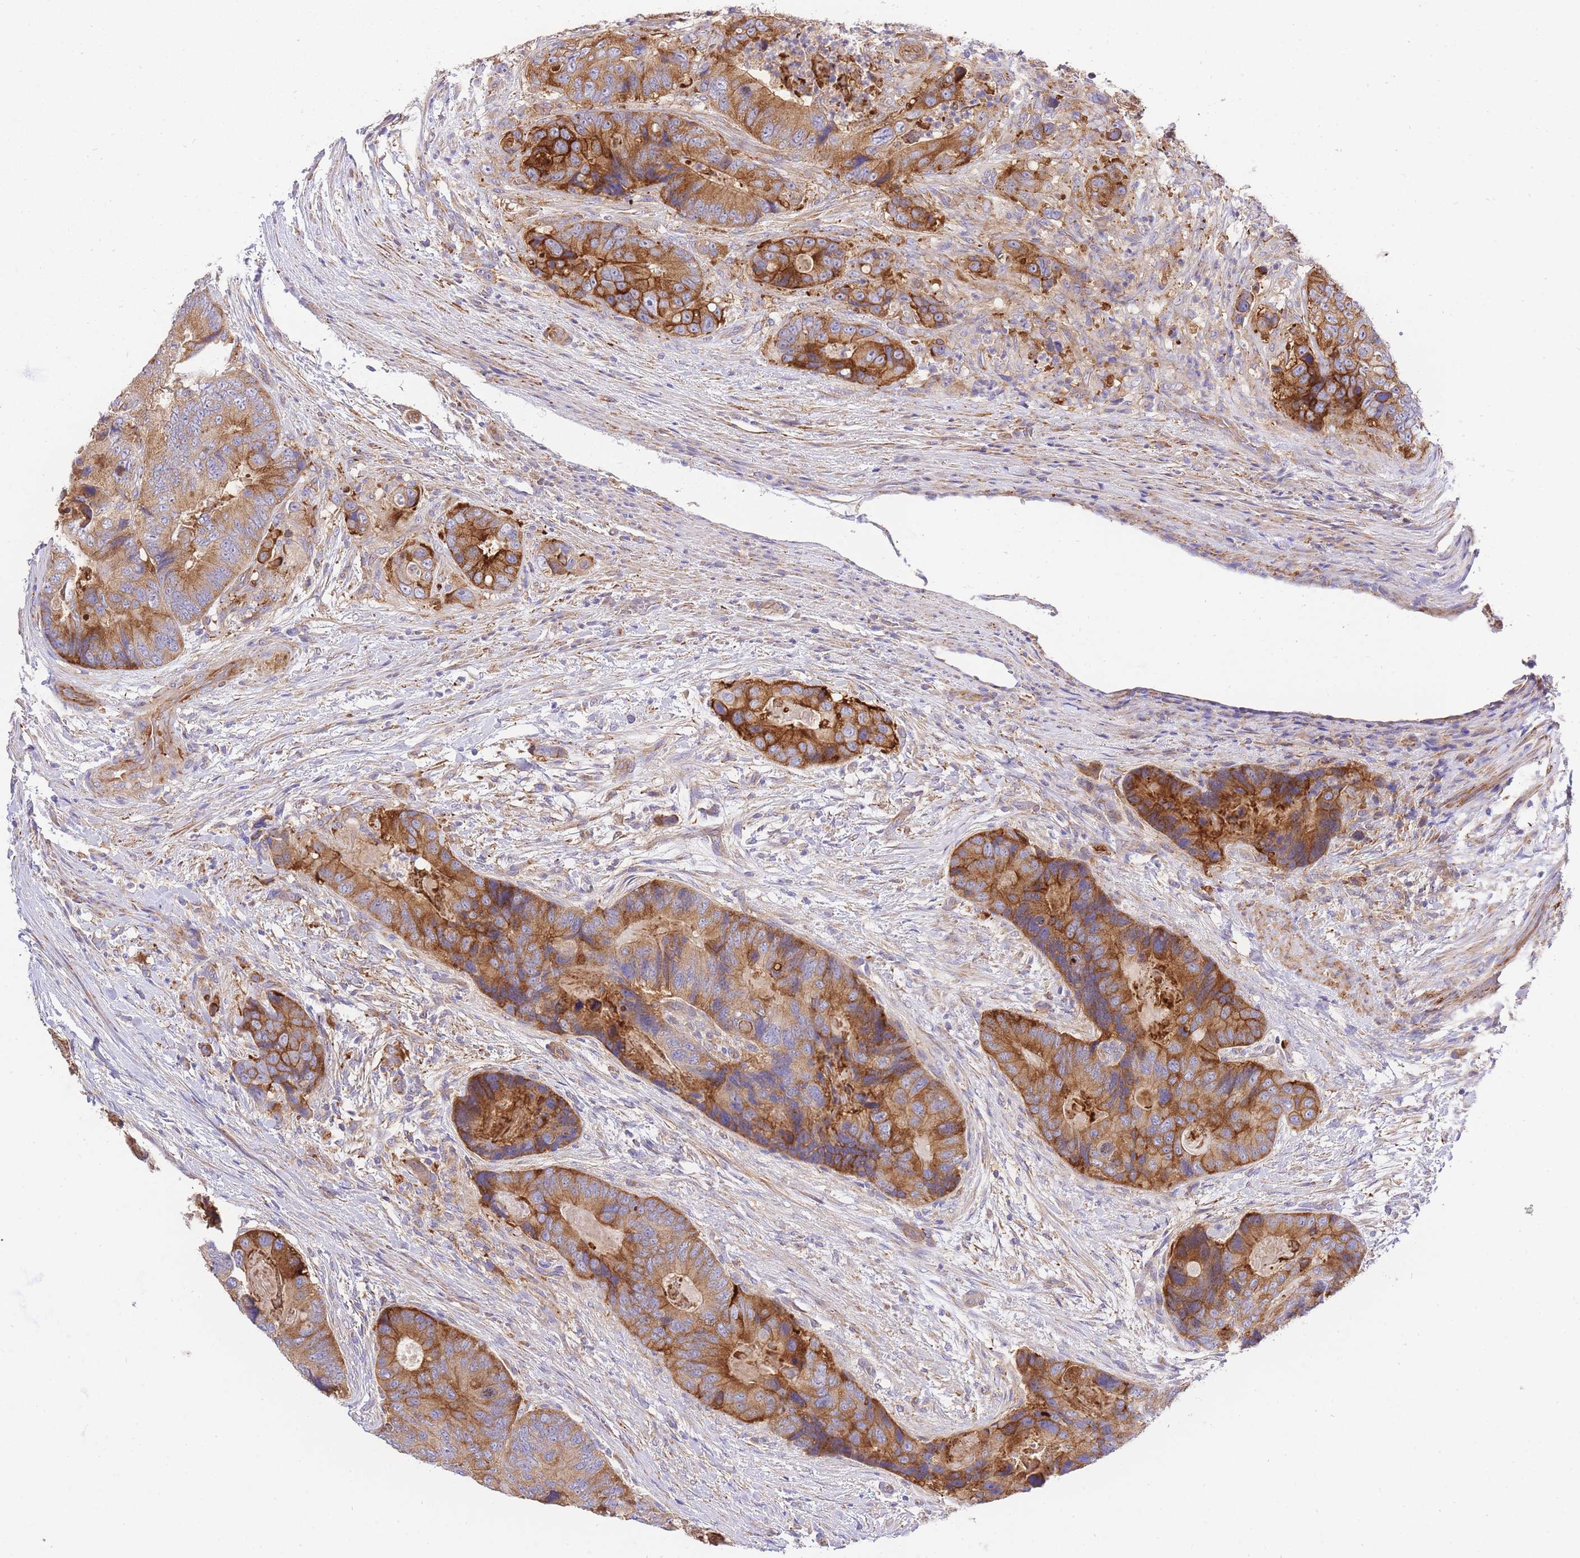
{"staining": {"intensity": "moderate", "quantity": ">75%", "location": "cytoplasmic/membranous"}, "tissue": "colorectal cancer", "cell_type": "Tumor cells", "image_type": "cancer", "snomed": [{"axis": "morphology", "description": "Adenocarcinoma, NOS"}, {"axis": "topography", "description": "Colon"}], "caption": "A micrograph of colorectal adenocarcinoma stained for a protein displays moderate cytoplasmic/membranous brown staining in tumor cells.", "gene": "INSYN2B", "patient": {"sex": "male", "age": 84}}